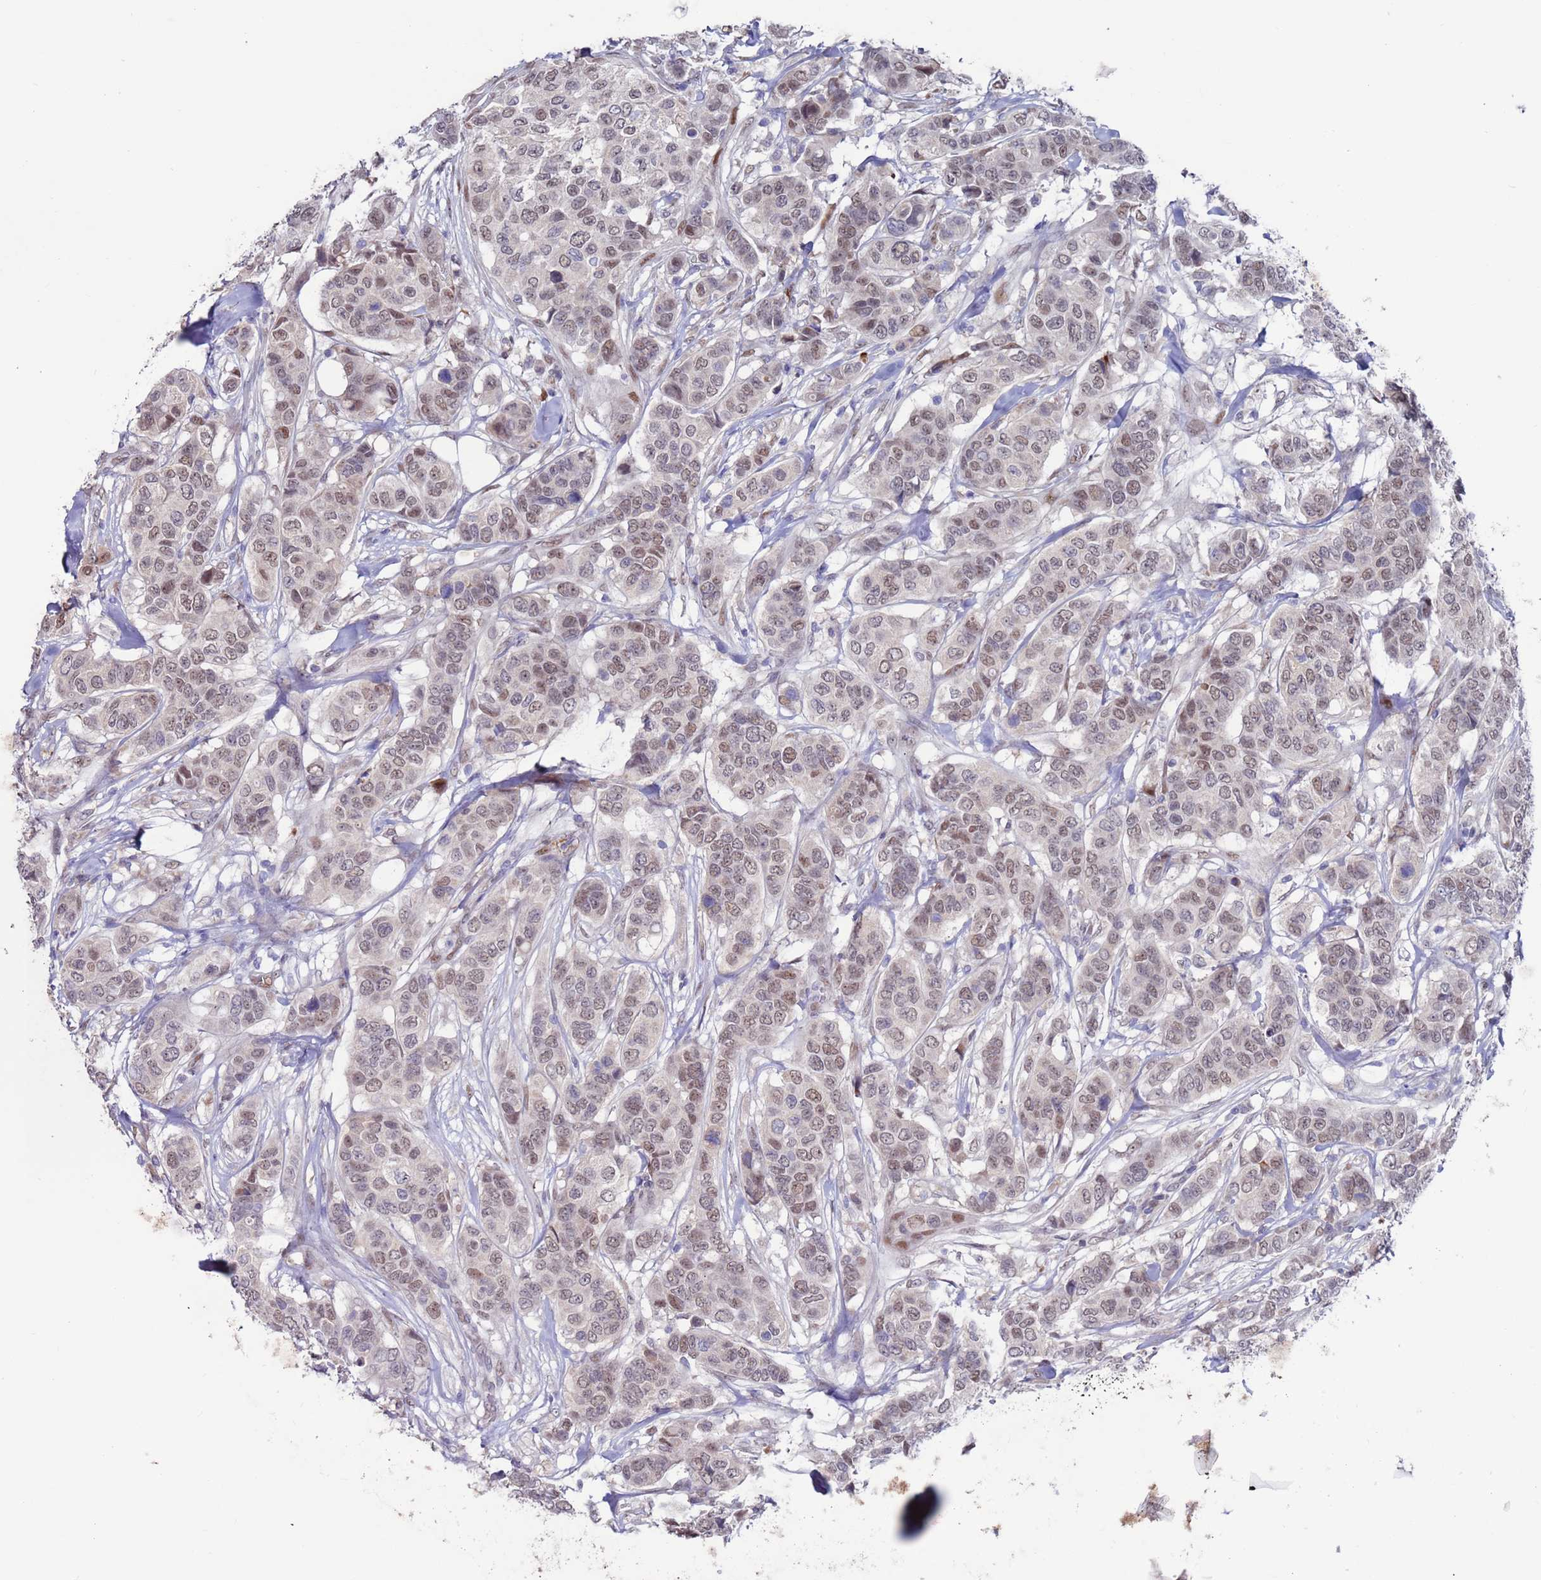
{"staining": {"intensity": "weak", "quantity": ">75%", "location": "nuclear"}, "tissue": "breast cancer", "cell_type": "Tumor cells", "image_type": "cancer", "snomed": [{"axis": "morphology", "description": "Lobular carcinoma"}, {"axis": "topography", "description": "Breast"}], "caption": "Breast cancer stained with immunohistochemistry (IHC) shows weak nuclear expression in about >75% of tumor cells.", "gene": "FBXO27", "patient": {"sex": "female", "age": 51}}